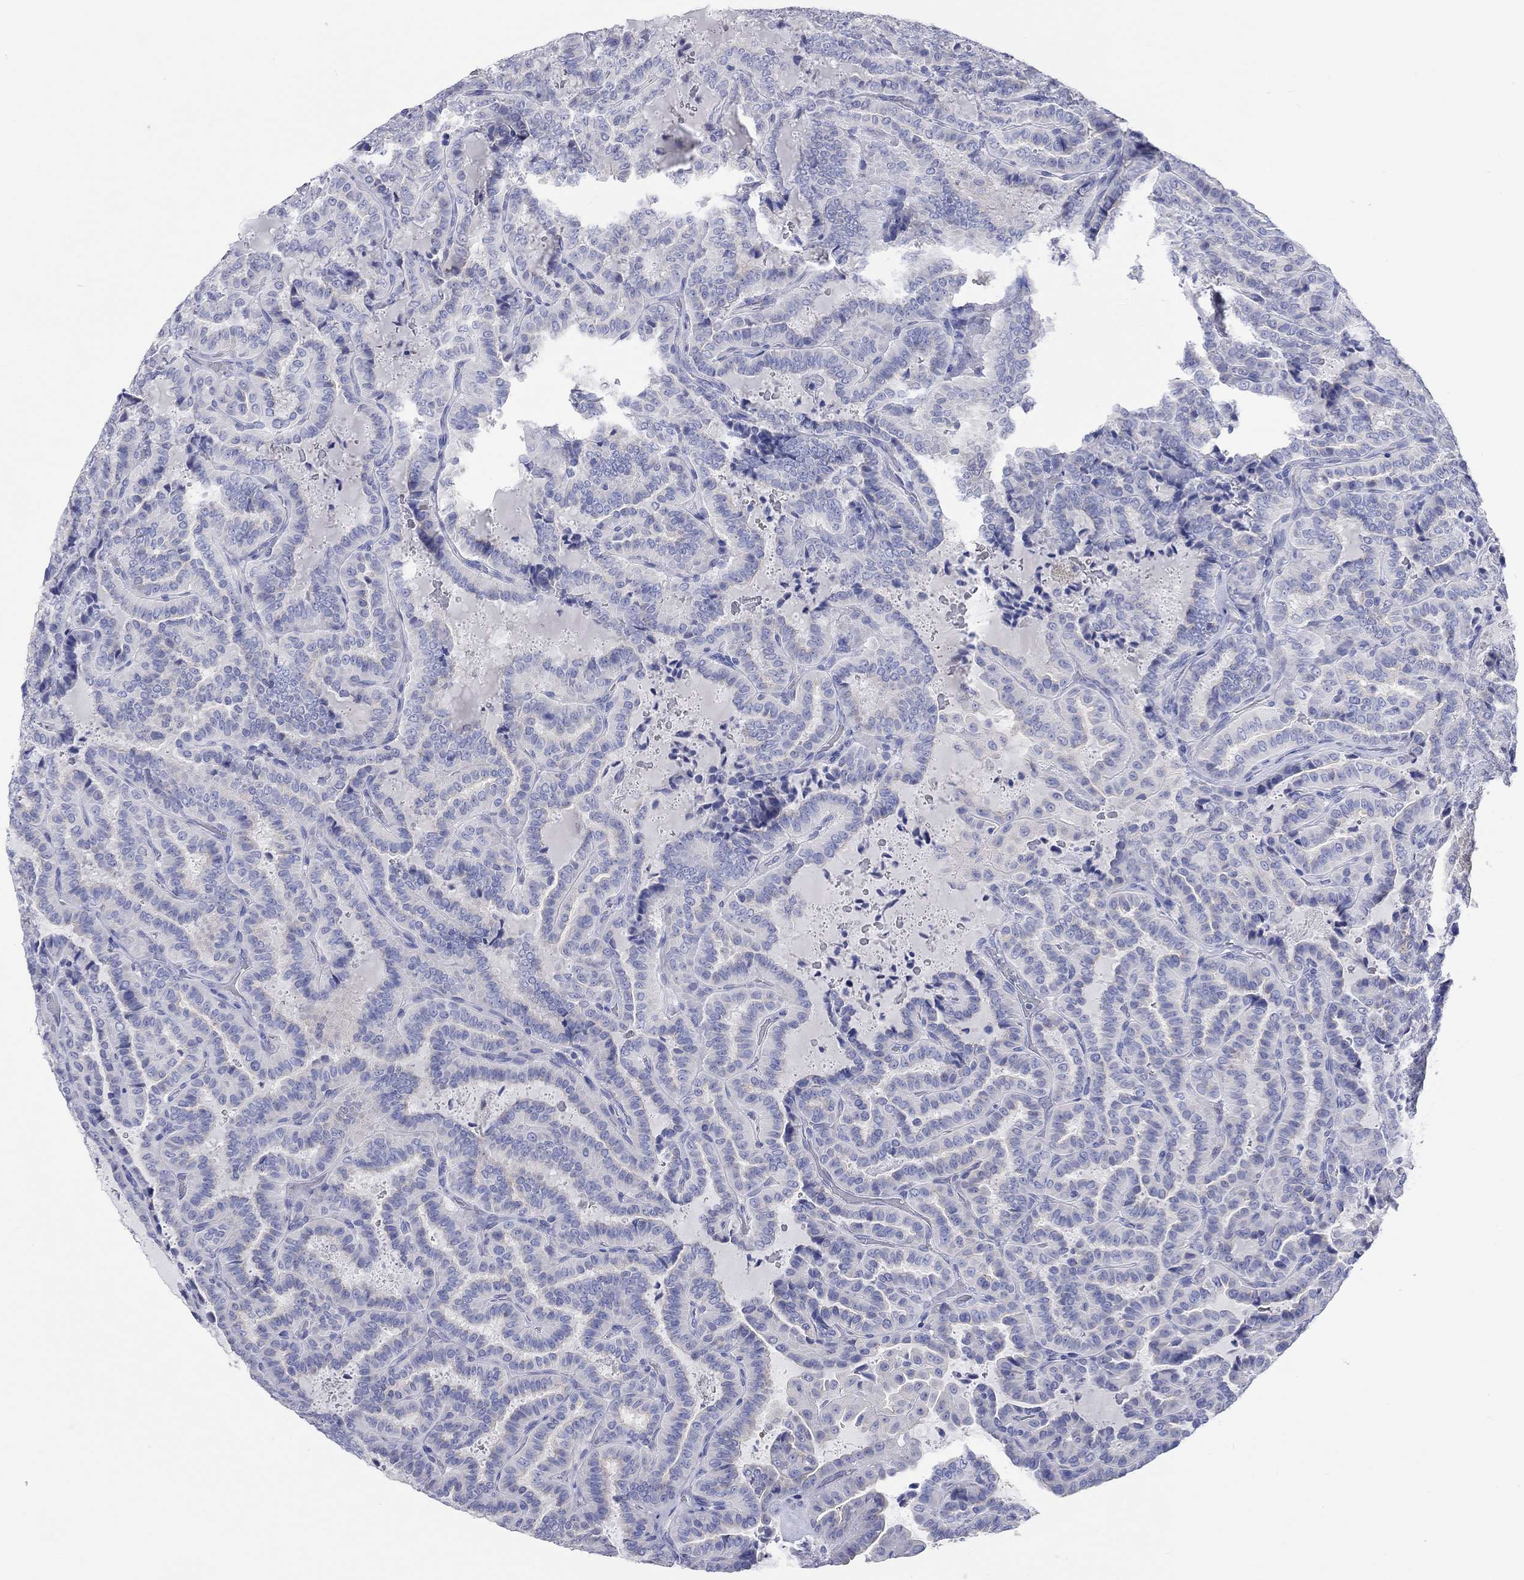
{"staining": {"intensity": "negative", "quantity": "none", "location": "none"}, "tissue": "thyroid cancer", "cell_type": "Tumor cells", "image_type": "cancer", "snomed": [{"axis": "morphology", "description": "Papillary adenocarcinoma, NOS"}, {"axis": "topography", "description": "Thyroid gland"}], "caption": "The histopathology image displays no staining of tumor cells in papillary adenocarcinoma (thyroid).", "gene": "SPATA9", "patient": {"sex": "female", "age": 39}}